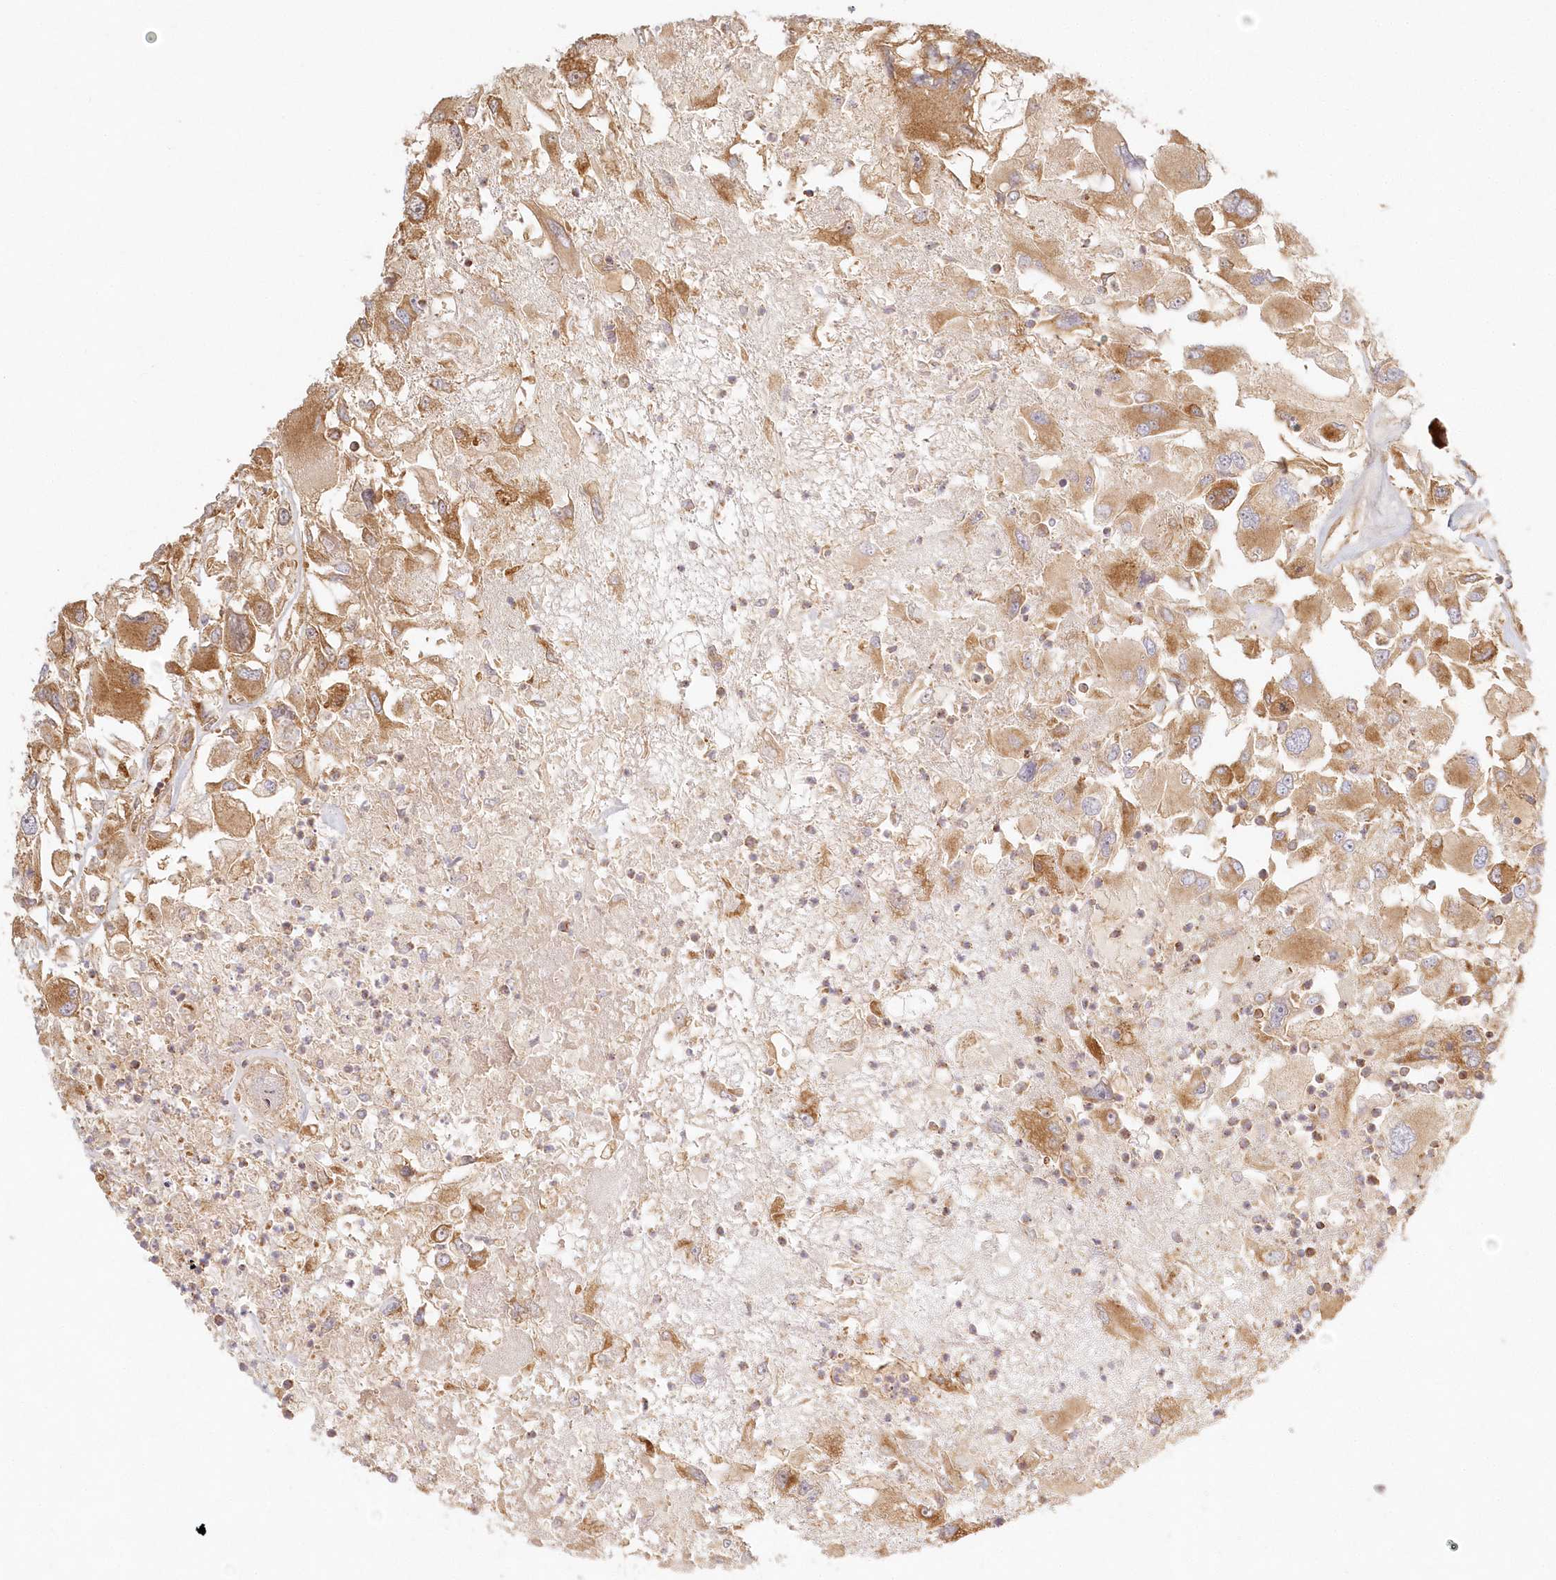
{"staining": {"intensity": "moderate", "quantity": ">75%", "location": "cytoplasmic/membranous"}, "tissue": "renal cancer", "cell_type": "Tumor cells", "image_type": "cancer", "snomed": [{"axis": "morphology", "description": "Adenocarcinoma, NOS"}, {"axis": "topography", "description": "Kidney"}], "caption": "A photomicrograph of human renal adenocarcinoma stained for a protein reveals moderate cytoplasmic/membranous brown staining in tumor cells.", "gene": "KIAA0232", "patient": {"sex": "female", "age": 52}}